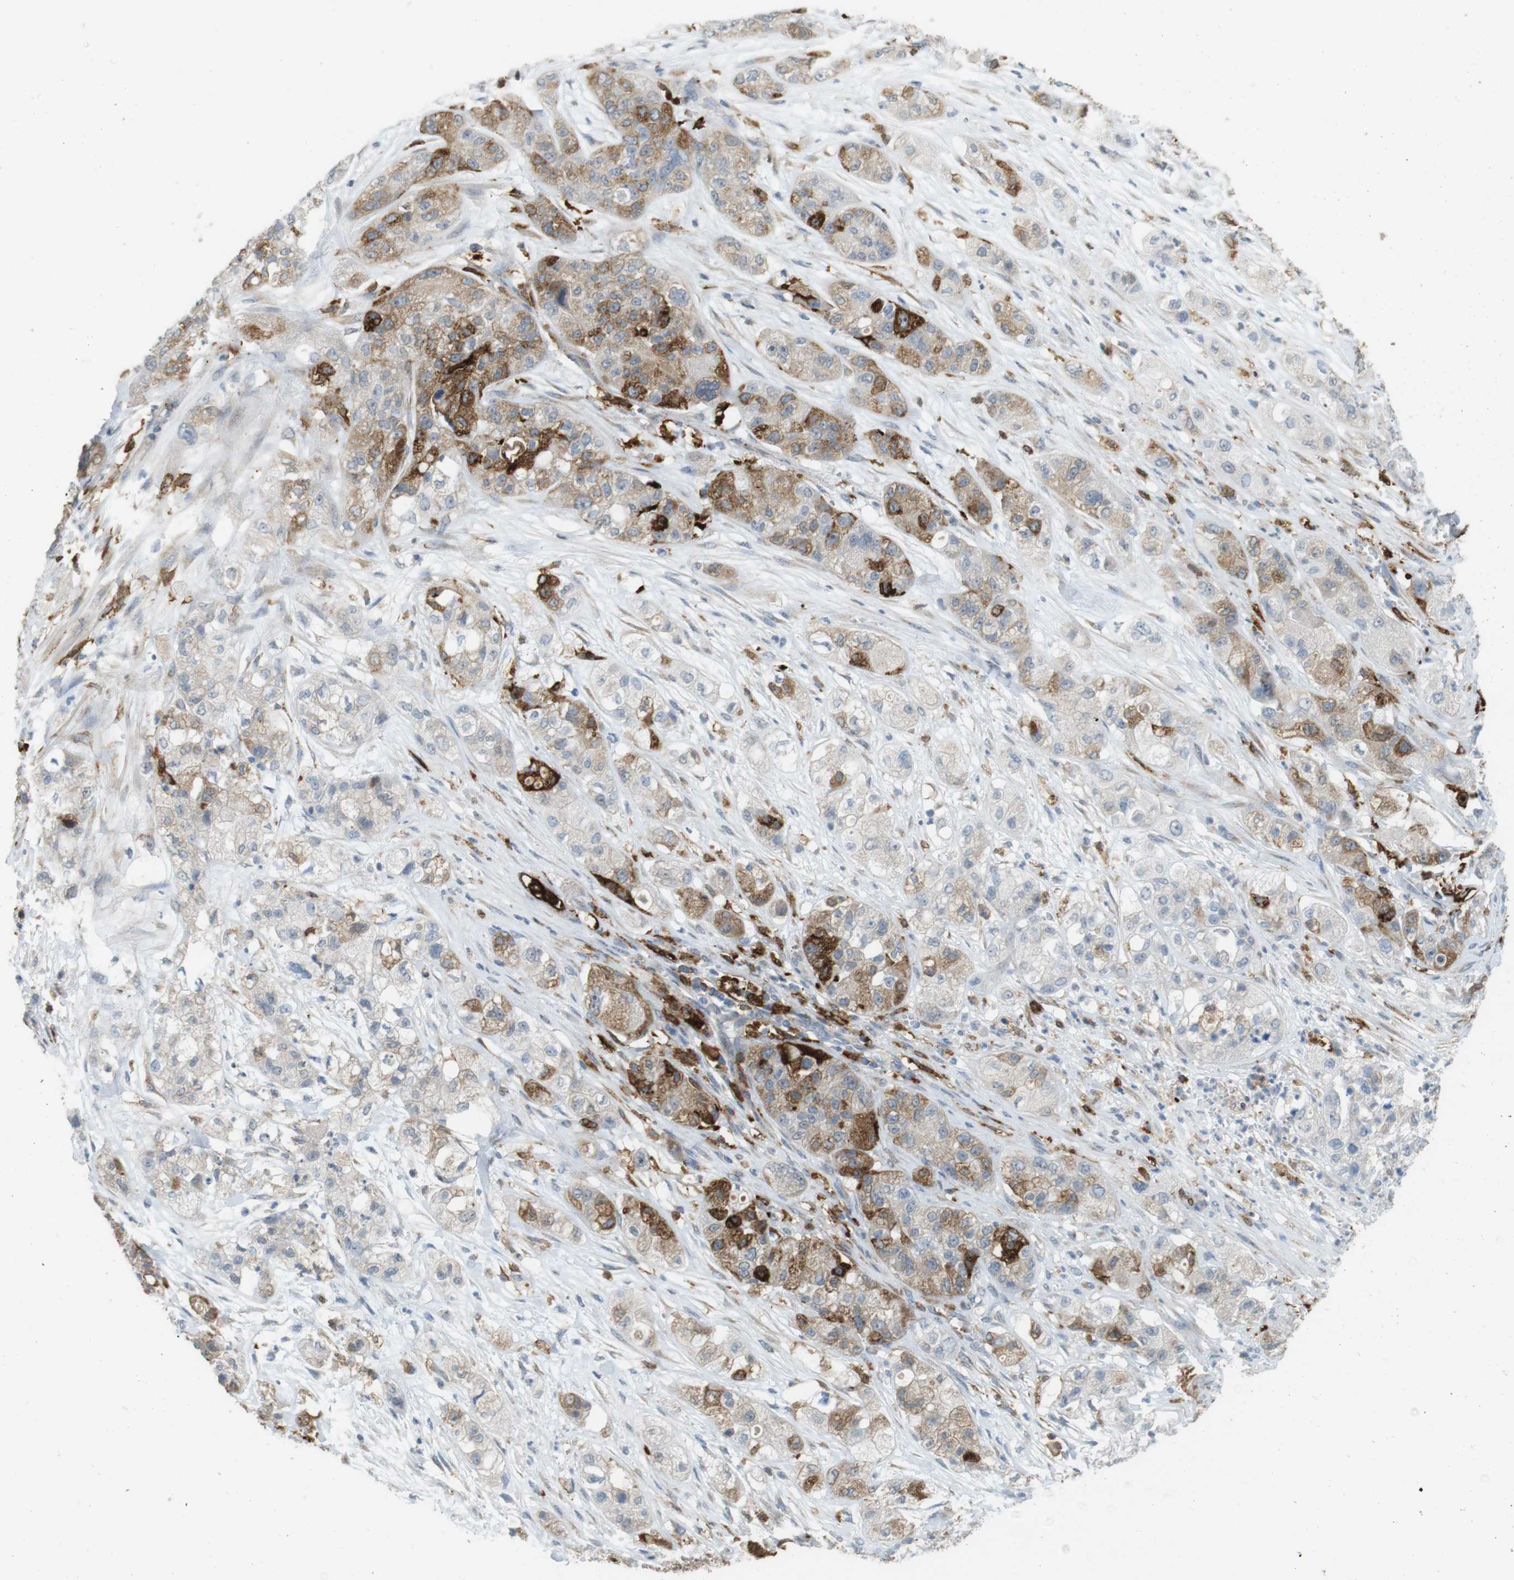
{"staining": {"intensity": "moderate", "quantity": ">75%", "location": "cytoplasmic/membranous"}, "tissue": "pancreatic cancer", "cell_type": "Tumor cells", "image_type": "cancer", "snomed": [{"axis": "morphology", "description": "Adenocarcinoma, NOS"}, {"axis": "topography", "description": "Pancreas"}], "caption": "A medium amount of moderate cytoplasmic/membranous expression is present in about >75% of tumor cells in pancreatic cancer tissue.", "gene": "HLA-DRA", "patient": {"sex": "female", "age": 78}}